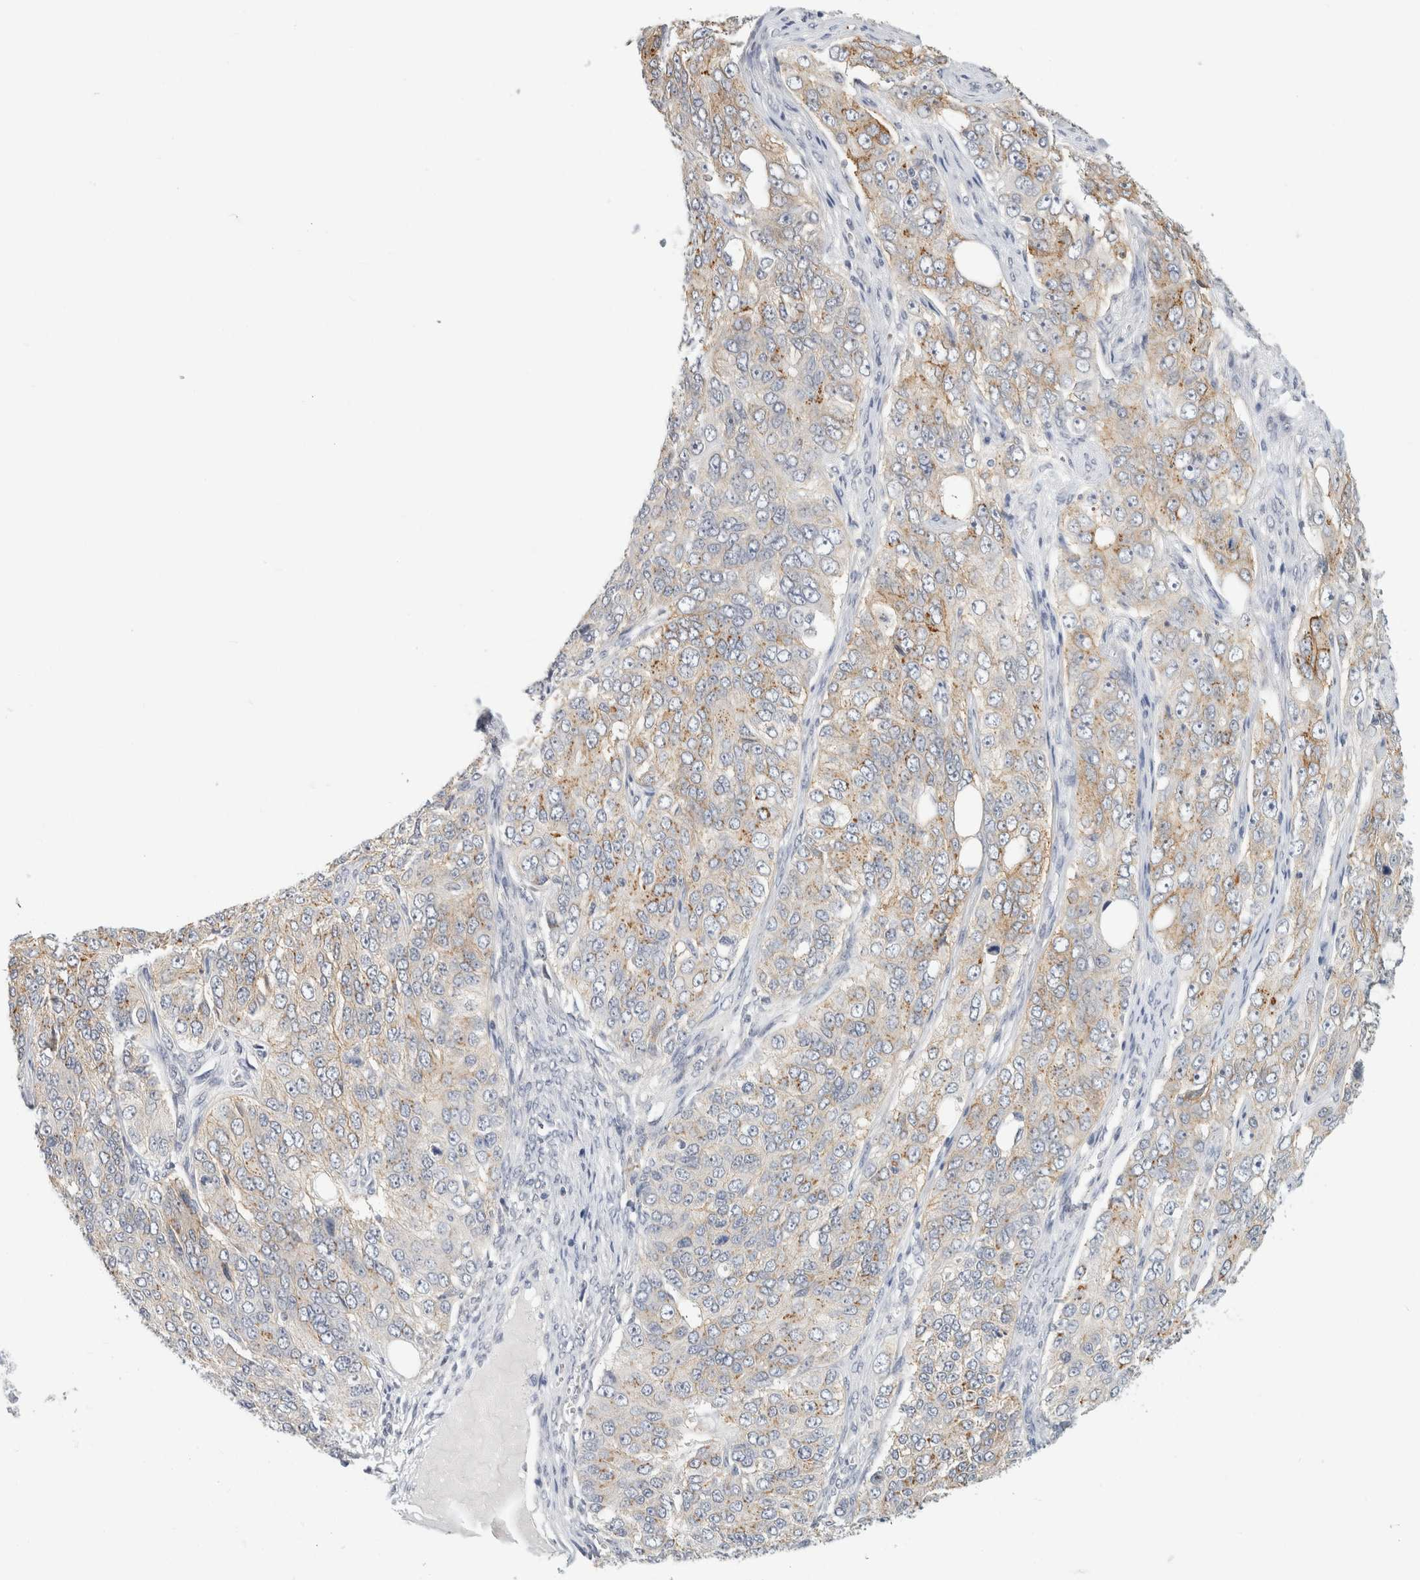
{"staining": {"intensity": "weak", "quantity": "25%-75%", "location": "cytoplasmic/membranous"}, "tissue": "ovarian cancer", "cell_type": "Tumor cells", "image_type": "cancer", "snomed": [{"axis": "morphology", "description": "Carcinoma, endometroid"}, {"axis": "topography", "description": "Ovary"}], "caption": "A brown stain highlights weak cytoplasmic/membranous positivity of a protein in human ovarian cancer (endometroid carcinoma) tumor cells.", "gene": "CHRM4", "patient": {"sex": "female", "age": 51}}